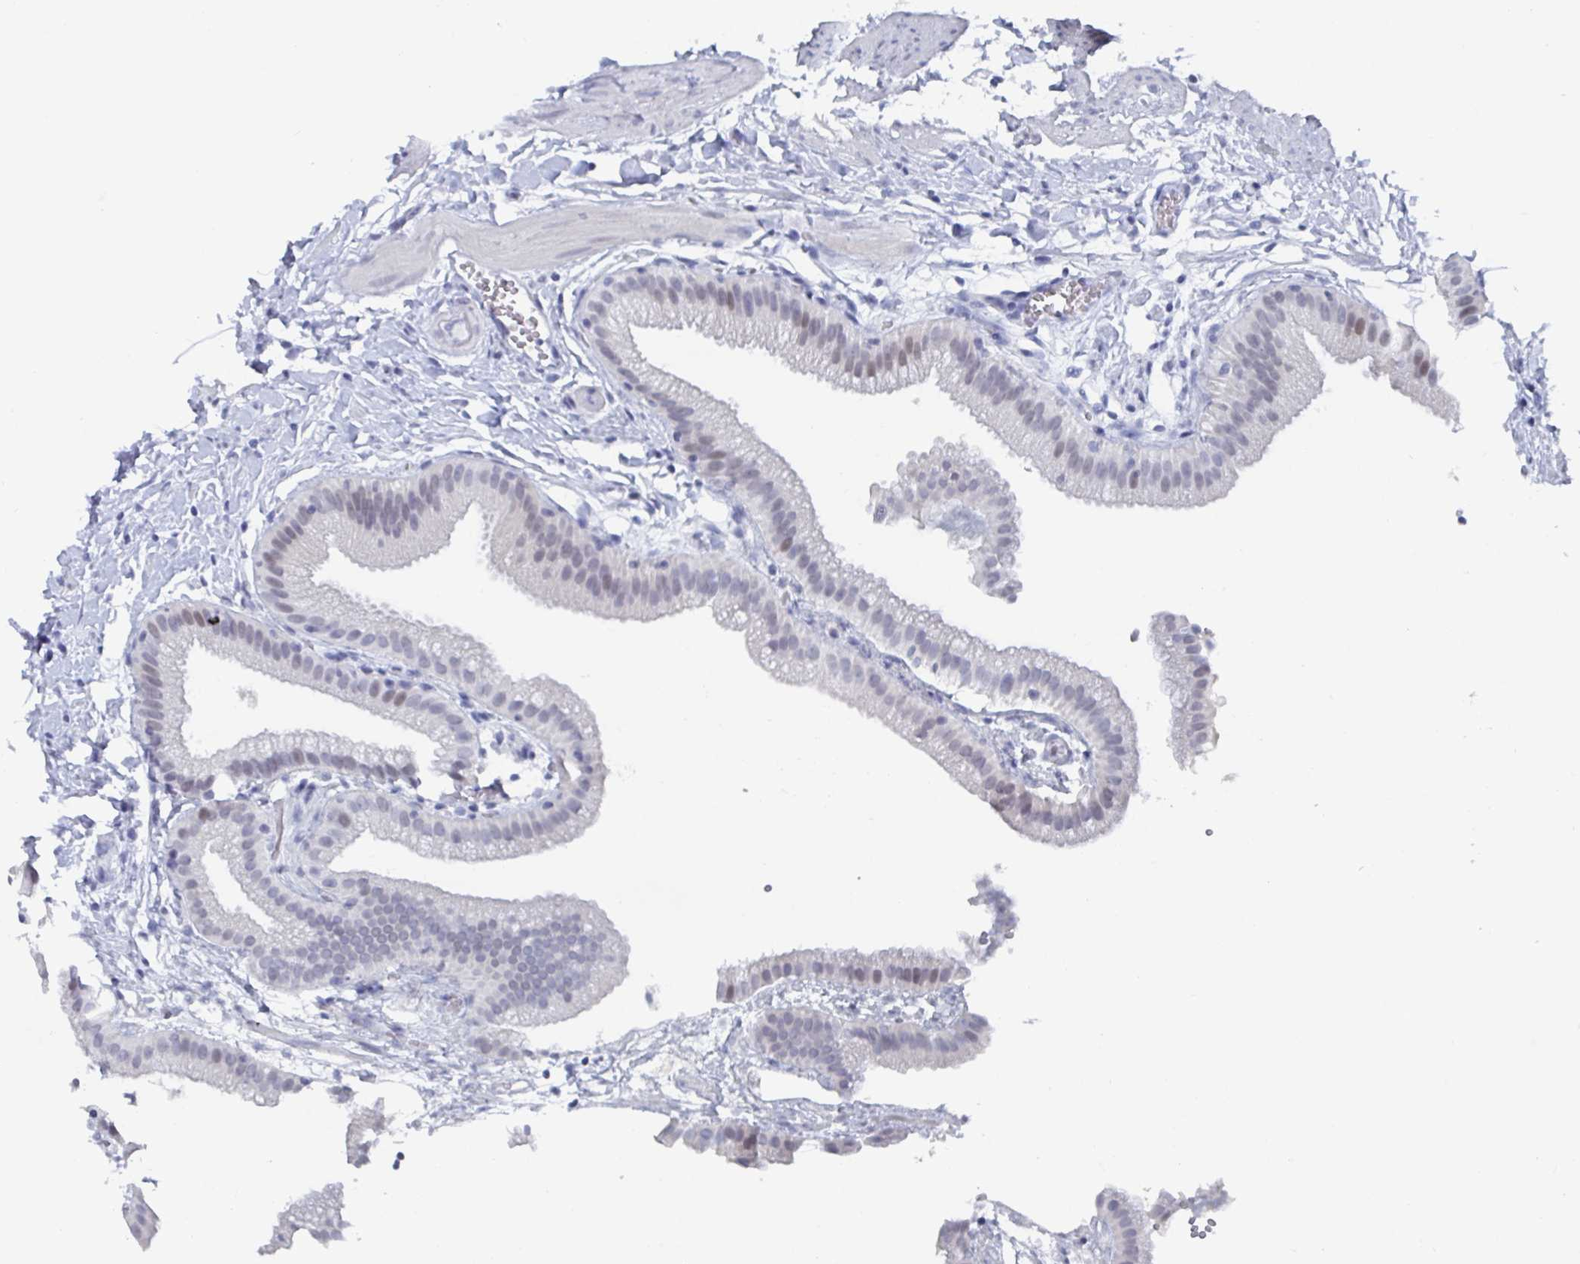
{"staining": {"intensity": "negative", "quantity": "none", "location": "none"}, "tissue": "gallbladder", "cell_type": "Glandular cells", "image_type": "normal", "snomed": [{"axis": "morphology", "description": "Normal tissue, NOS"}, {"axis": "topography", "description": "Gallbladder"}], "caption": "IHC histopathology image of unremarkable gallbladder: human gallbladder stained with DAB (3,3'-diaminobenzidine) shows no significant protein expression in glandular cells.", "gene": "CAMKV", "patient": {"sex": "female", "age": 63}}